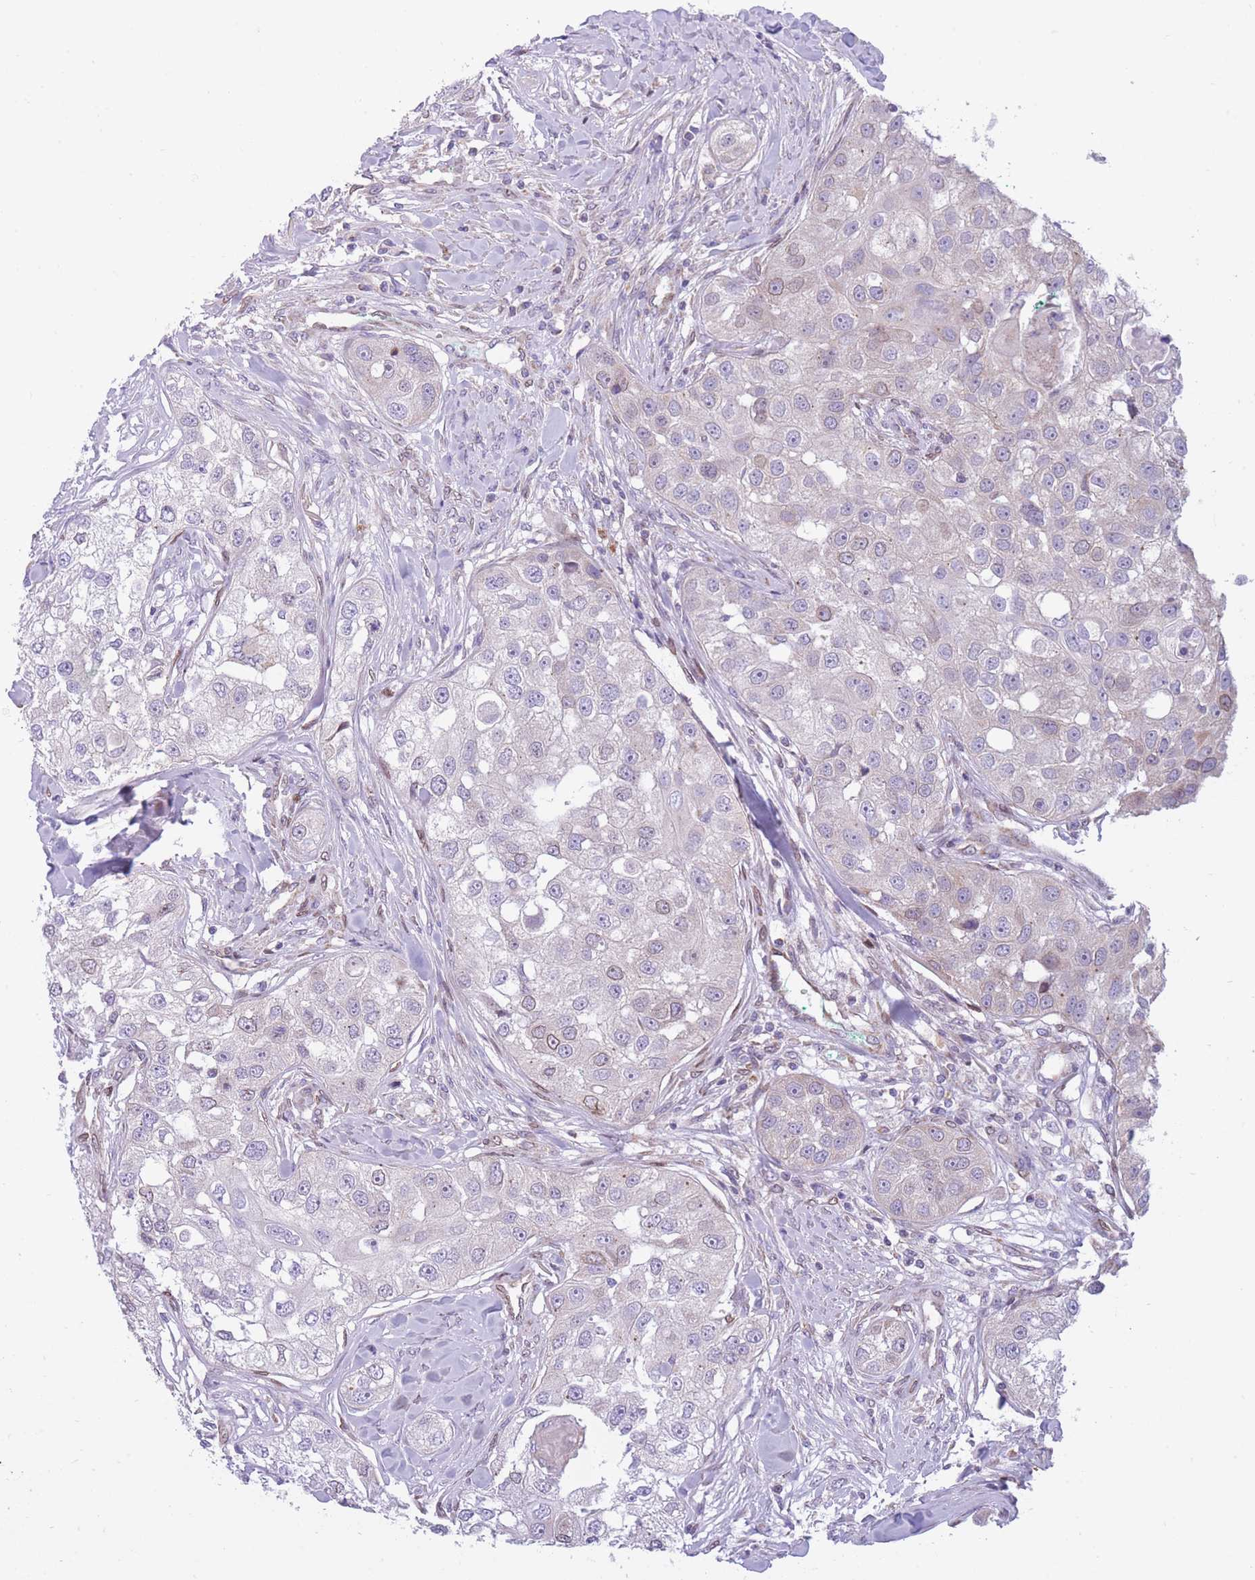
{"staining": {"intensity": "negative", "quantity": "none", "location": "none"}, "tissue": "head and neck cancer", "cell_type": "Tumor cells", "image_type": "cancer", "snomed": [{"axis": "morphology", "description": "Normal tissue, NOS"}, {"axis": "morphology", "description": "Squamous cell carcinoma, NOS"}, {"axis": "topography", "description": "Skeletal muscle"}, {"axis": "topography", "description": "Head-Neck"}], "caption": "IHC of head and neck cancer (squamous cell carcinoma) demonstrates no staining in tumor cells.", "gene": "PDHA1", "patient": {"sex": "male", "age": 51}}